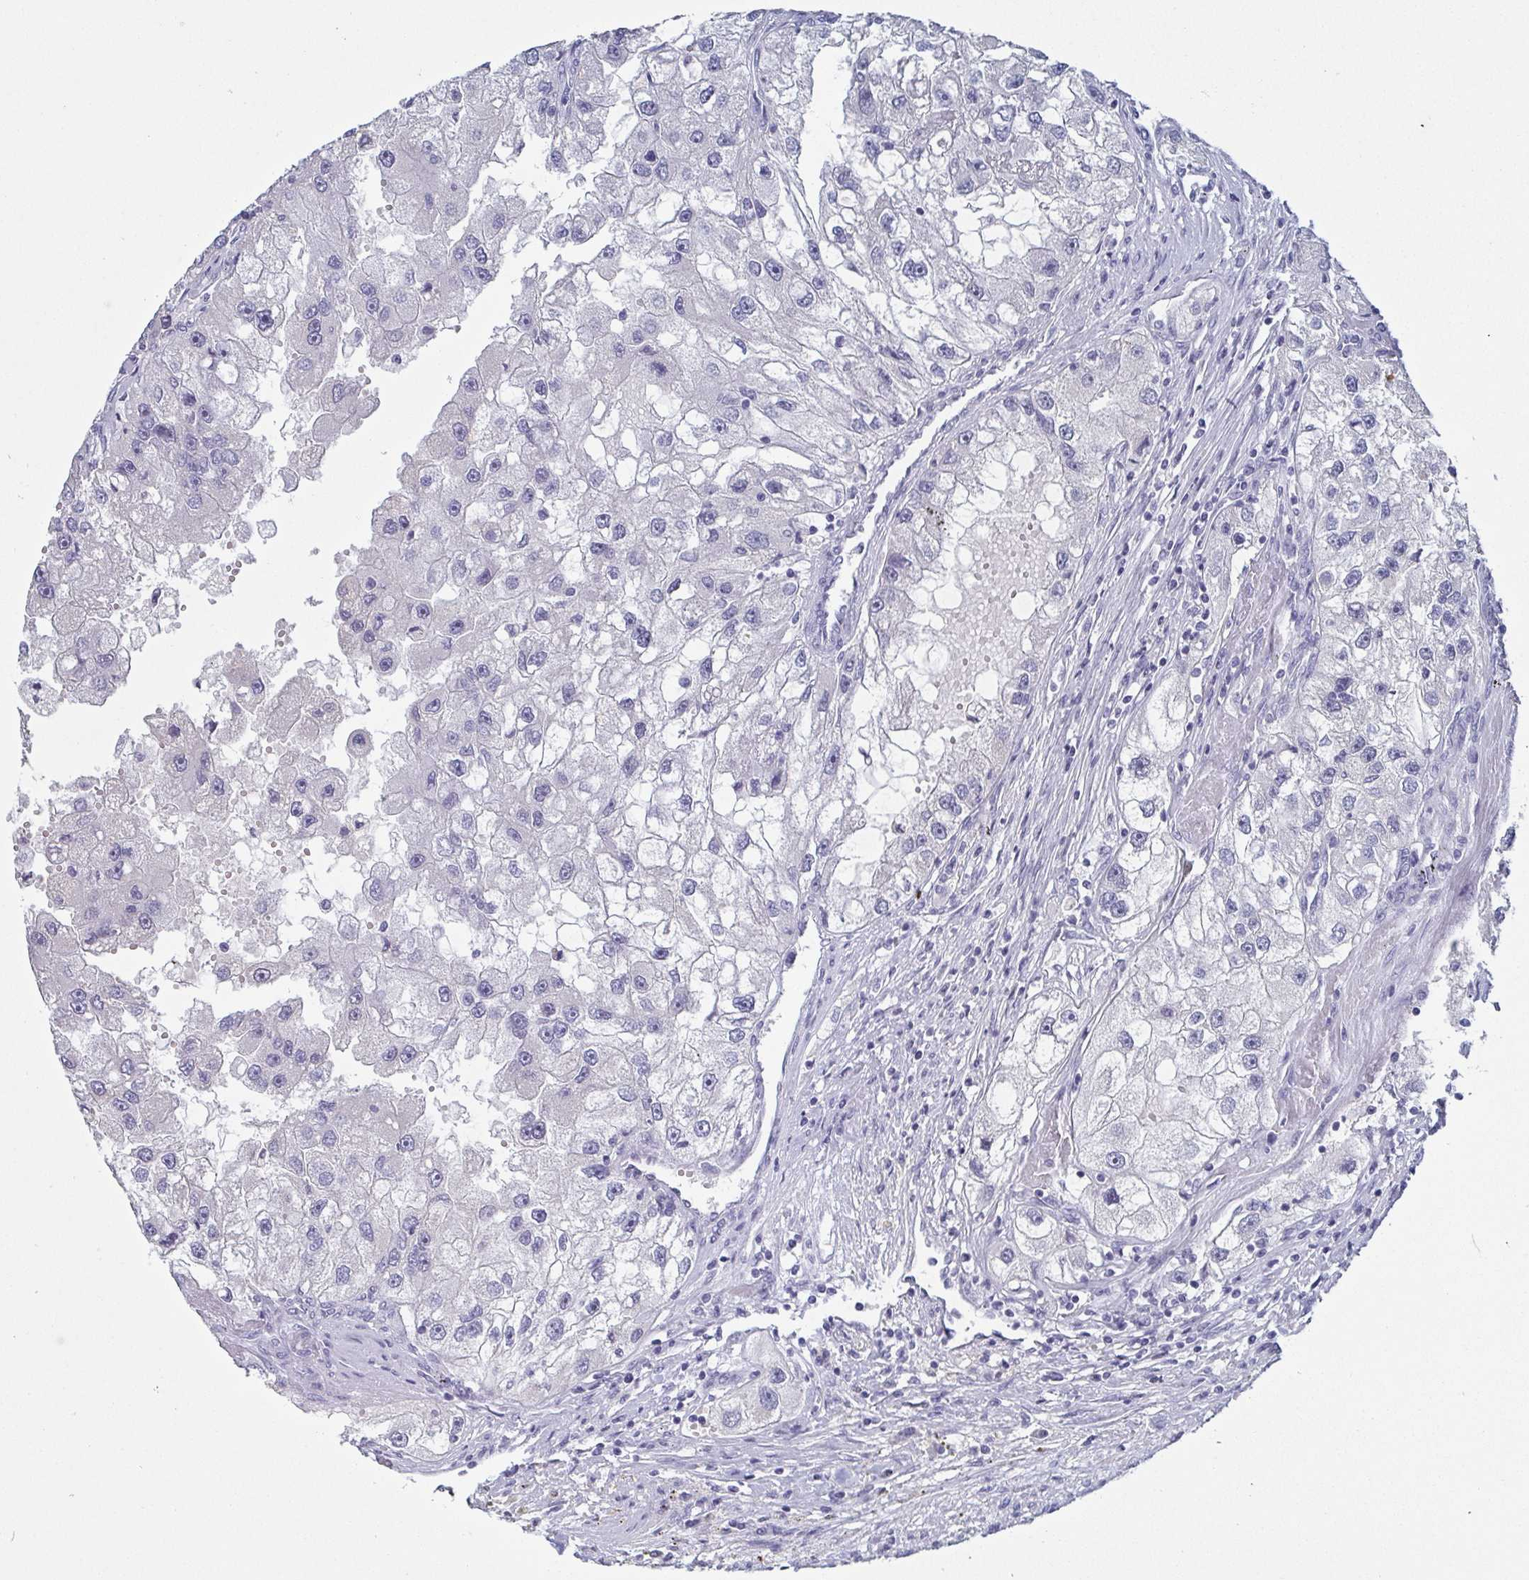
{"staining": {"intensity": "negative", "quantity": "none", "location": "none"}, "tissue": "renal cancer", "cell_type": "Tumor cells", "image_type": "cancer", "snomed": [{"axis": "morphology", "description": "Adenocarcinoma, NOS"}, {"axis": "topography", "description": "Kidney"}], "caption": "Immunohistochemistry (IHC) micrograph of neoplastic tissue: renal adenocarcinoma stained with DAB reveals no significant protein staining in tumor cells. (Immunohistochemistry, brightfield microscopy, high magnification).", "gene": "ITLN1", "patient": {"sex": "male", "age": 63}}